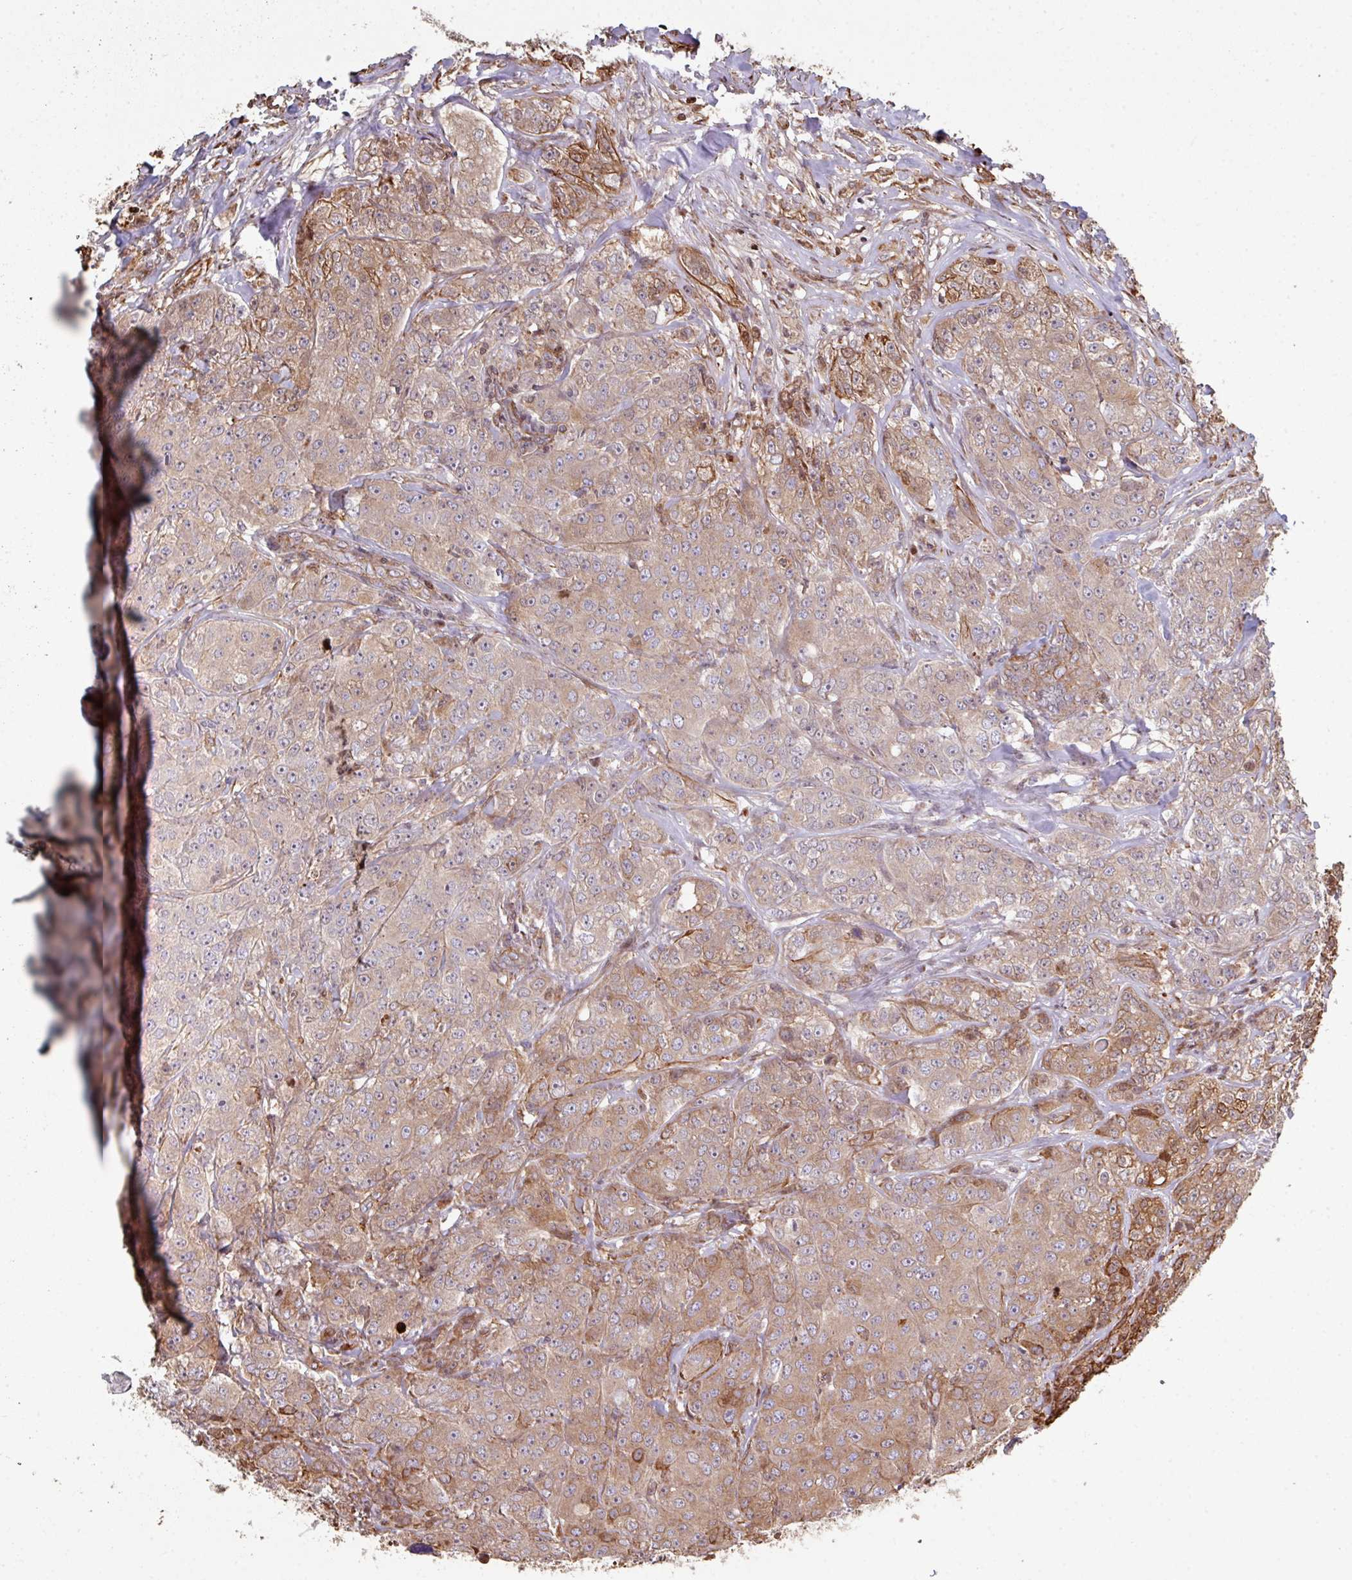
{"staining": {"intensity": "strong", "quantity": "25%-75%", "location": "cytoplasmic/membranous"}, "tissue": "breast cancer", "cell_type": "Tumor cells", "image_type": "cancer", "snomed": [{"axis": "morphology", "description": "Duct carcinoma"}, {"axis": "topography", "description": "Breast"}], "caption": "IHC image of human intraductal carcinoma (breast) stained for a protein (brown), which demonstrates high levels of strong cytoplasmic/membranous expression in about 25%-75% of tumor cells.", "gene": "ANO9", "patient": {"sex": "female", "age": 43}}